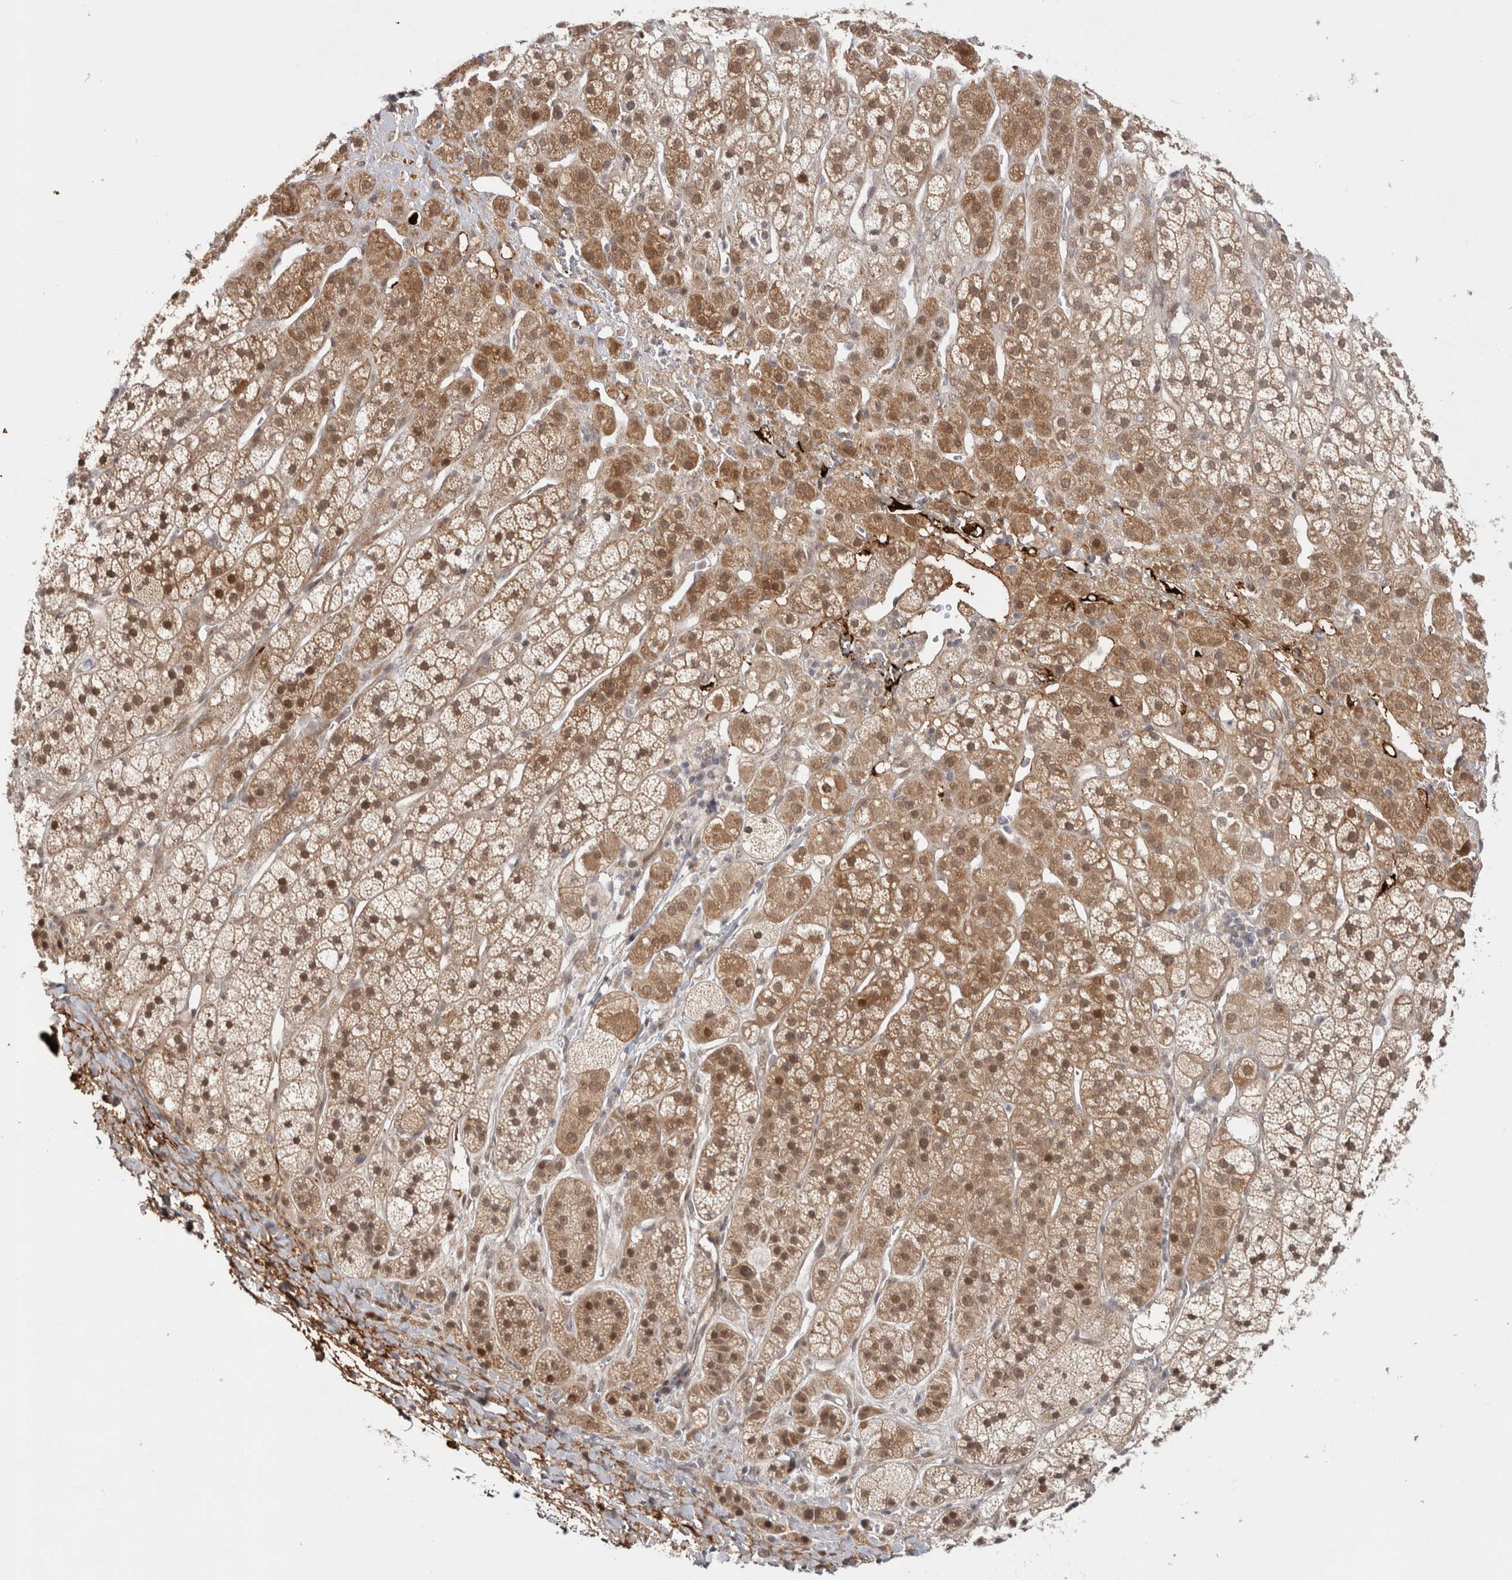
{"staining": {"intensity": "moderate", "quantity": ">75%", "location": "cytoplasmic/membranous,nuclear"}, "tissue": "adrenal gland", "cell_type": "Glandular cells", "image_type": "normal", "snomed": [{"axis": "morphology", "description": "Normal tissue, NOS"}, {"axis": "topography", "description": "Adrenal gland"}], "caption": "DAB (3,3'-diaminobenzidine) immunohistochemical staining of unremarkable human adrenal gland exhibits moderate cytoplasmic/membranous,nuclear protein expression in about >75% of glandular cells.", "gene": "ZNF318", "patient": {"sex": "male", "age": 56}}